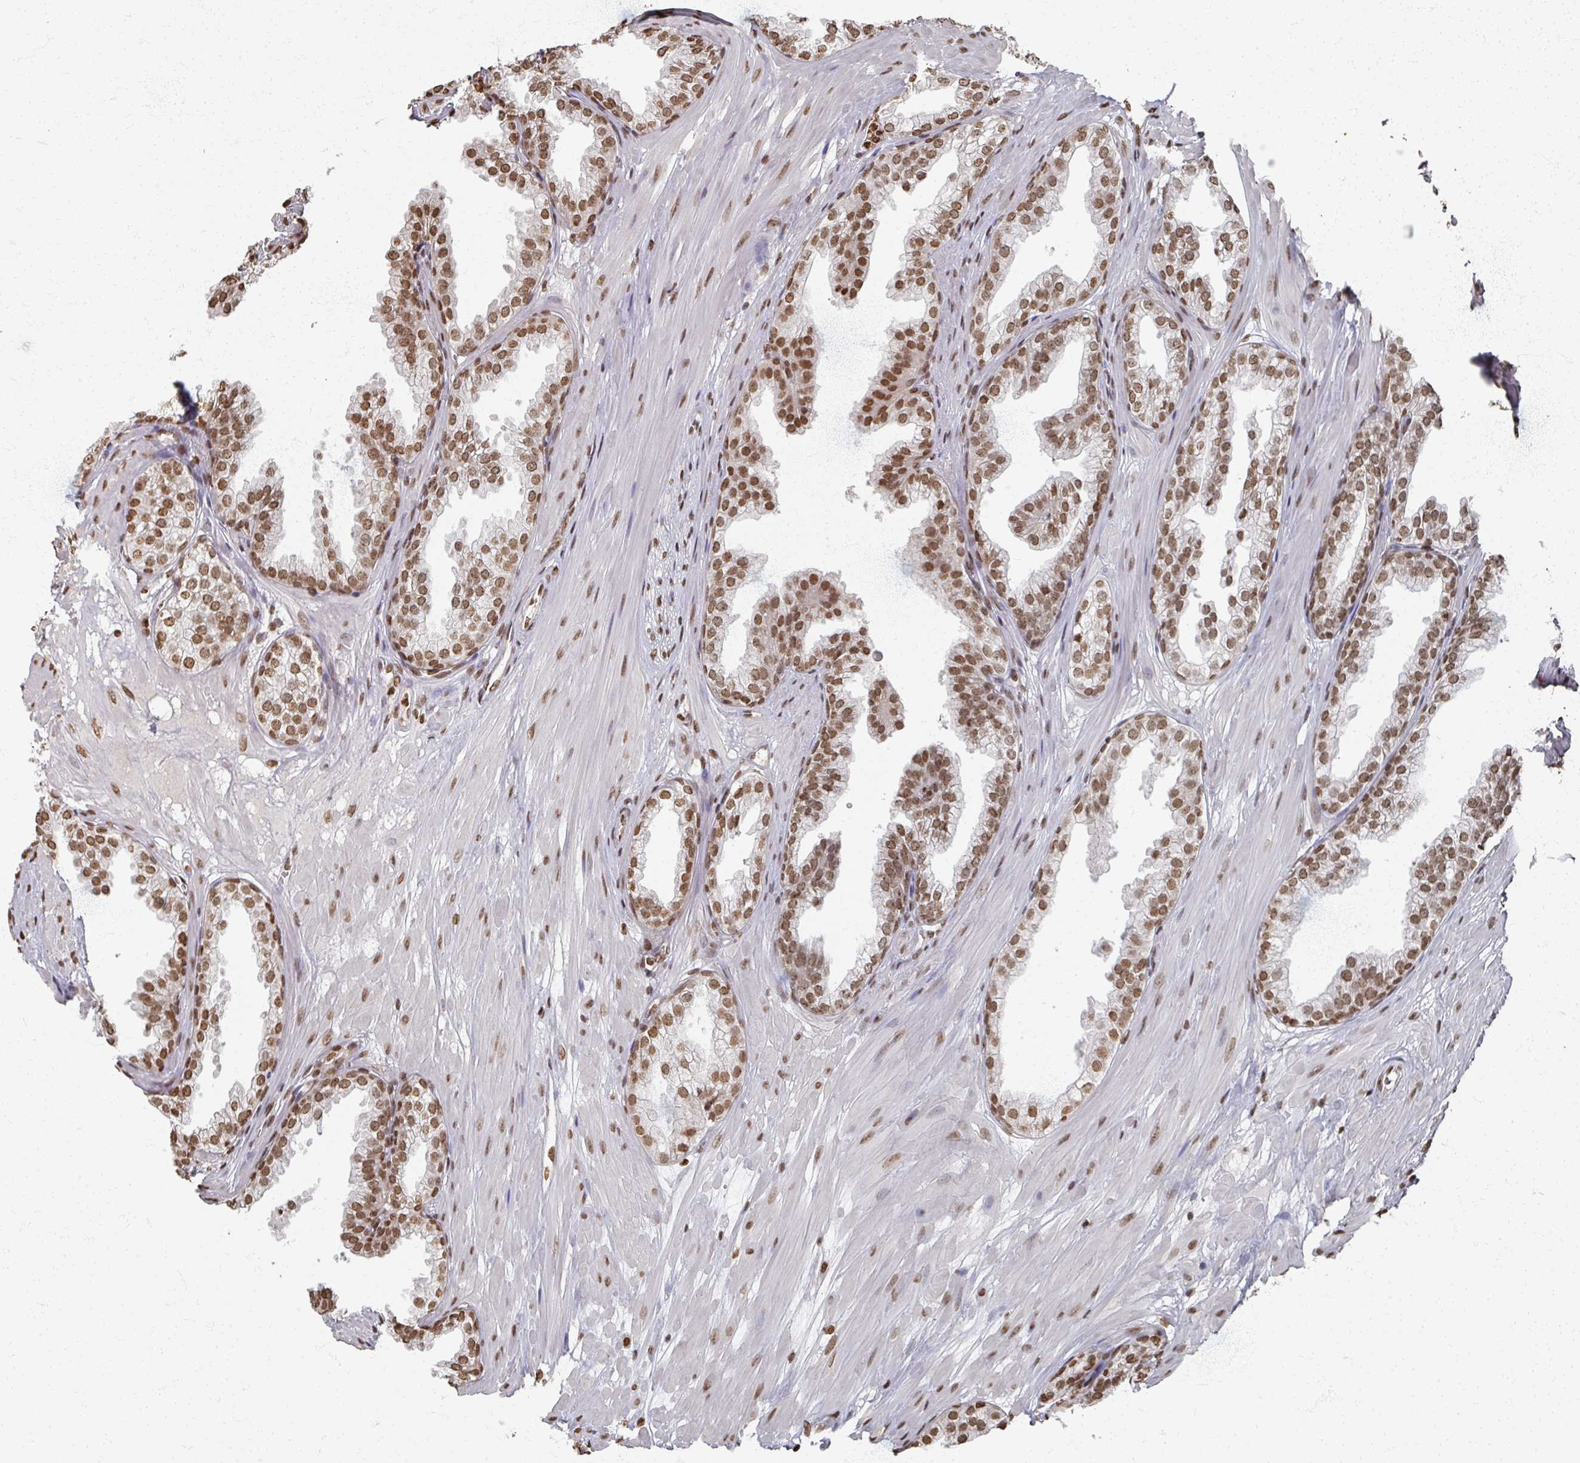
{"staining": {"intensity": "moderate", "quantity": ">75%", "location": "nuclear"}, "tissue": "prostate", "cell_type": "Glandular cells", "image_type": "normal", "snomed": [{"axis": "morphology", "description": "Normal tissue, NOS"}, {"axis": "topography", "description": "Prostate"}, {"axis": "topography", "description": "Peripheral nerve tissue"}], "caption": "Benign prostate displays moderate nuclear positivity in about >75% of glandular cells, visualized by immunohistochemistry. The protein of interest is shown in brown color, while the nuclei are stained blue.", "gene": "DCUN1D5", "patient": {"sex": "male", "age": 55}}